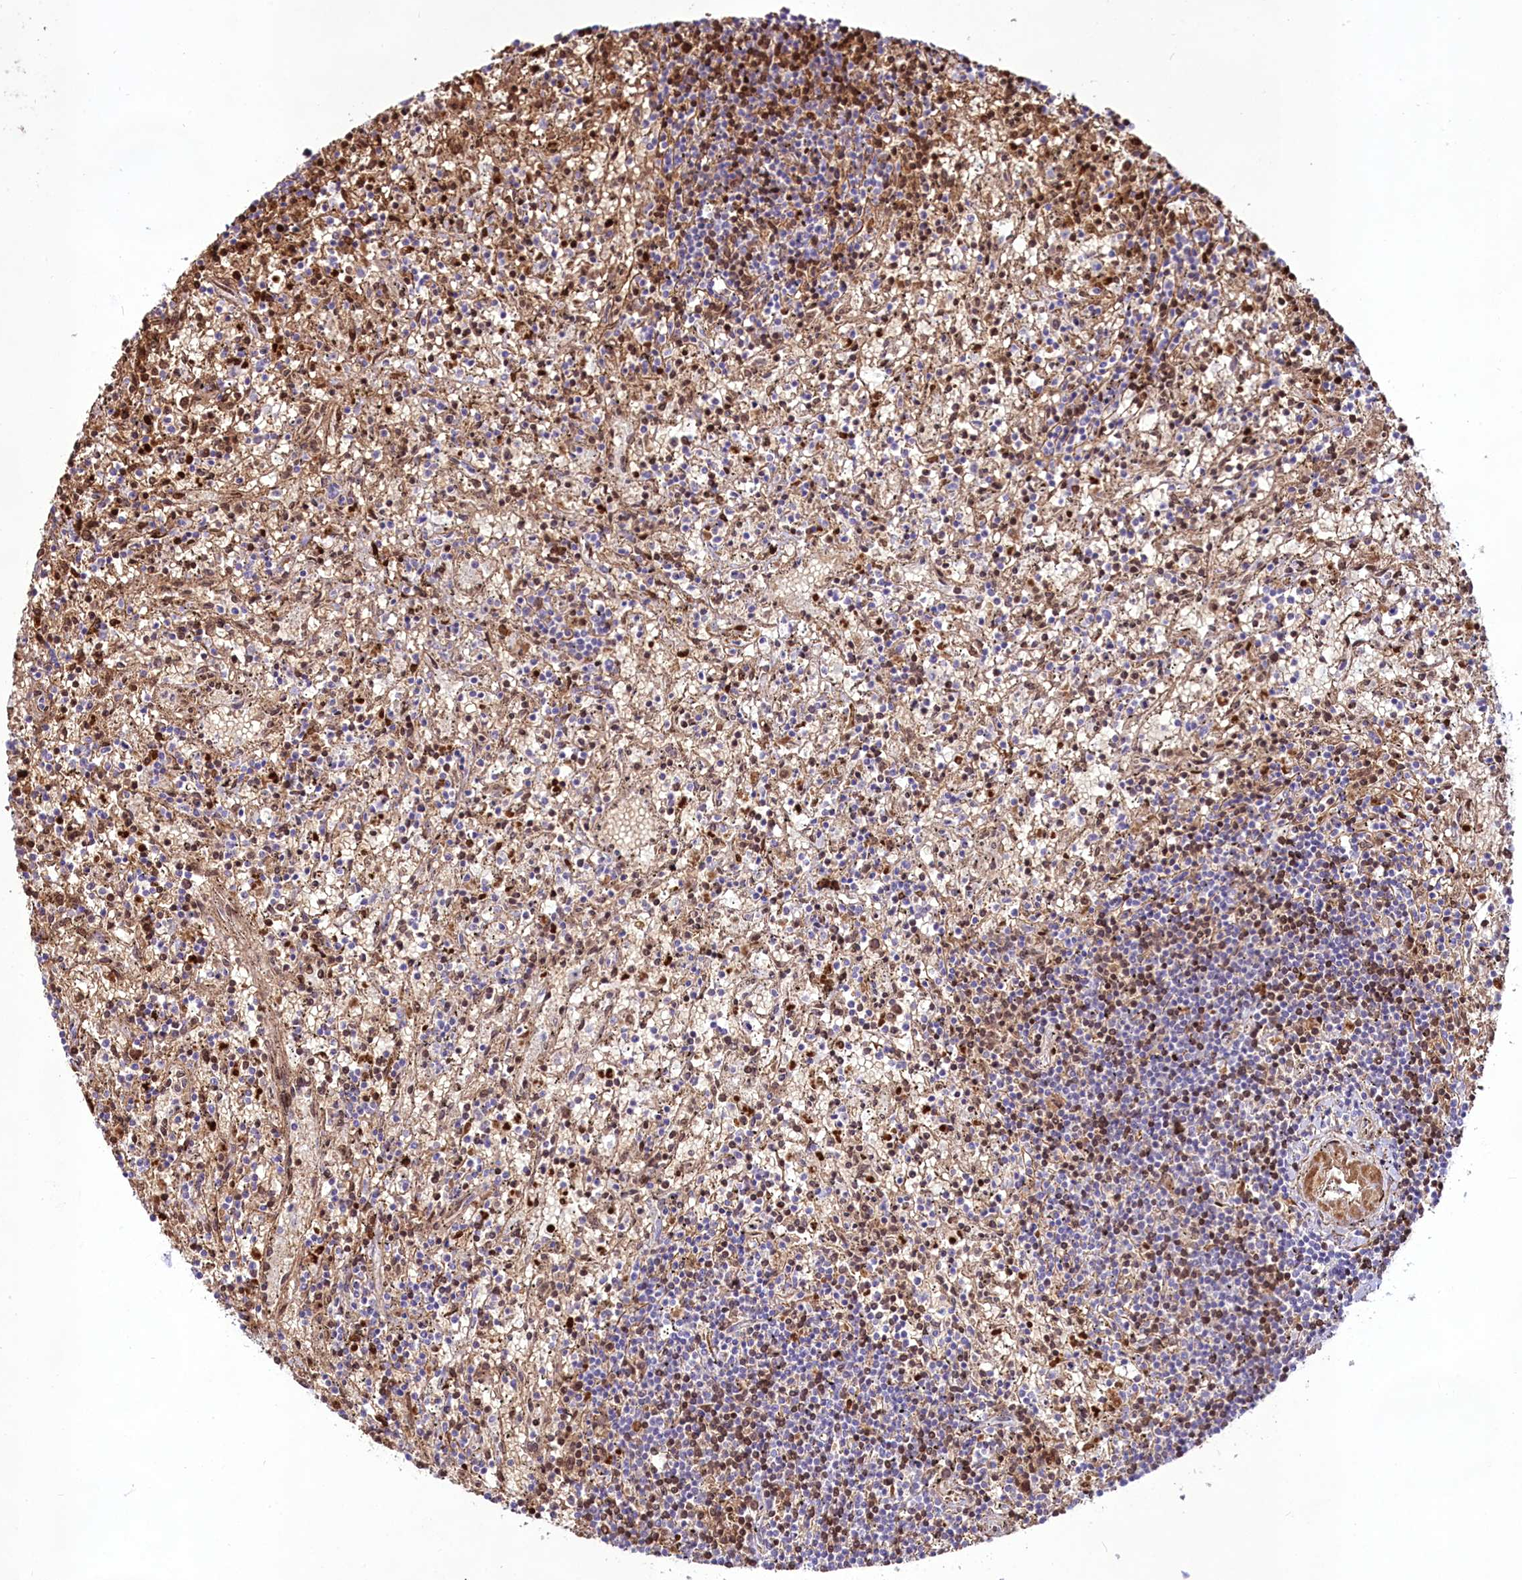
{"staining": {"intensity": "moderate", "quantity": "<25%", "location": "cytoplasmic/membranous"}, "tissue": "lymphoma", "cell_type": "Tumor cells", "image_type": "cancer", "snomed": [{"axis": "morphology", "description": "Malignant lymphoma, non-Hodgkin's type, Low grade"}, {"axis": "topography", "description": "Spleen"}], "caption": "IHC micrograph of neoplastic tissue: lymphoma stained using immunohistochemistry (IHC) exhibits low levels of moderate protein expression localized specifically in the cytoplasmic/membranous of tumor cells, appearing as a cytoplasmic/membranous brown color.", "gene": "SUSD3", "patient": {"sex": "male", "age": 76}}